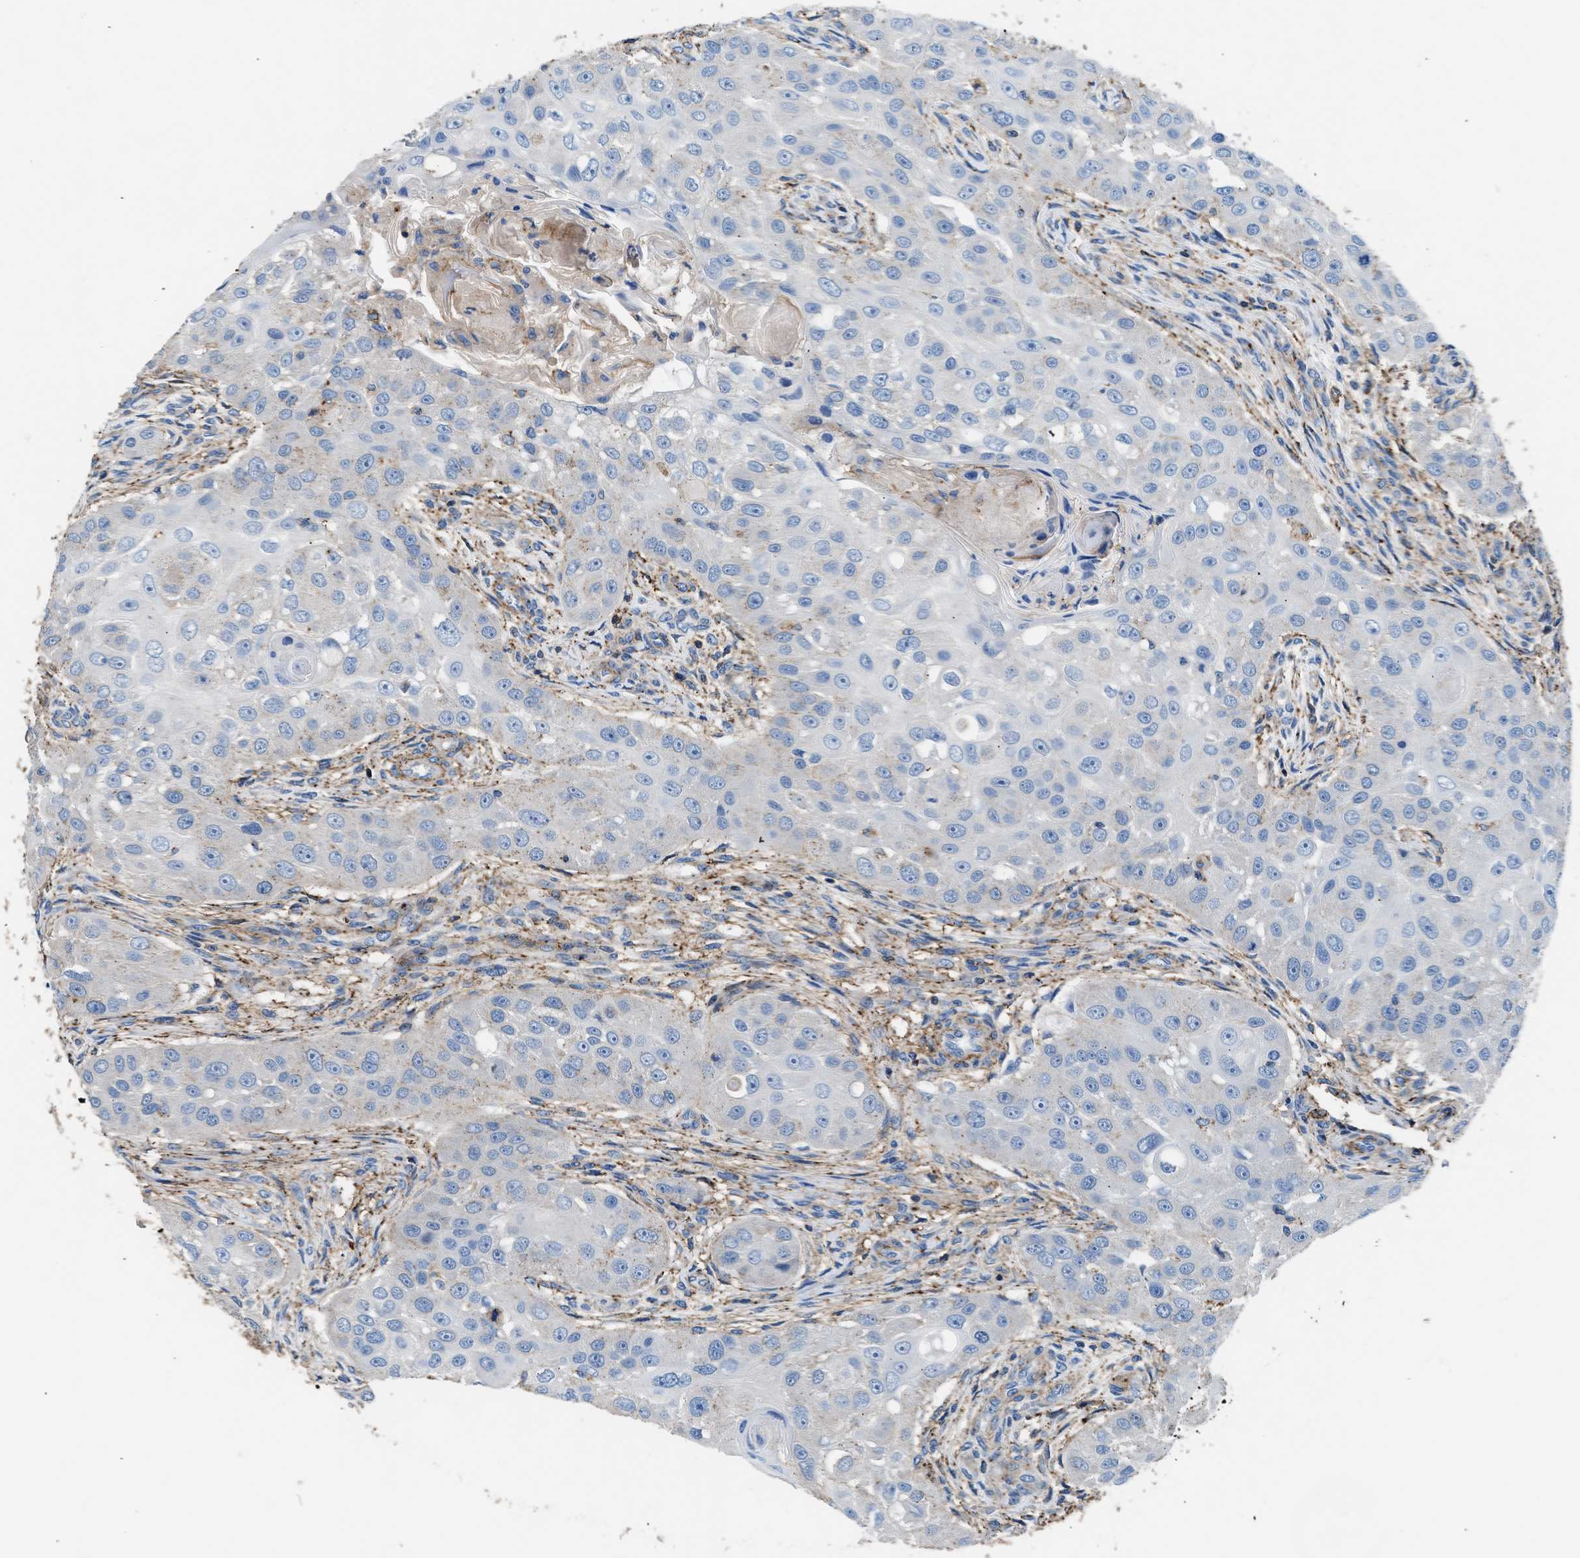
{"staining": {"intensity": "negative", "quantity": "none", "location": "none"}, "tissue": "head and neck cancer", "cell_type": "Tumor cells", "image_type": "cancer", "snomed": [{"axis": "morphology", "description": "Normal tissue, NOS"}, {"axis": "morphology", "description": "Squamous cell carcinoma, NOS"}, {"axis": "topography", "description": "Skeletal muscle"}, {"axis": "topography", "description": "Head-Neck"}], "caption": "Immunohistochemistry photomicrograph of neoplastic tissue: human head and neck cancer (squamous cell carcinoma) stained with DAB demonstrates no significant protein expression in tumor cells.", "gene": "KCNQ4", "patient": {"sex": "male", "age": 51}}